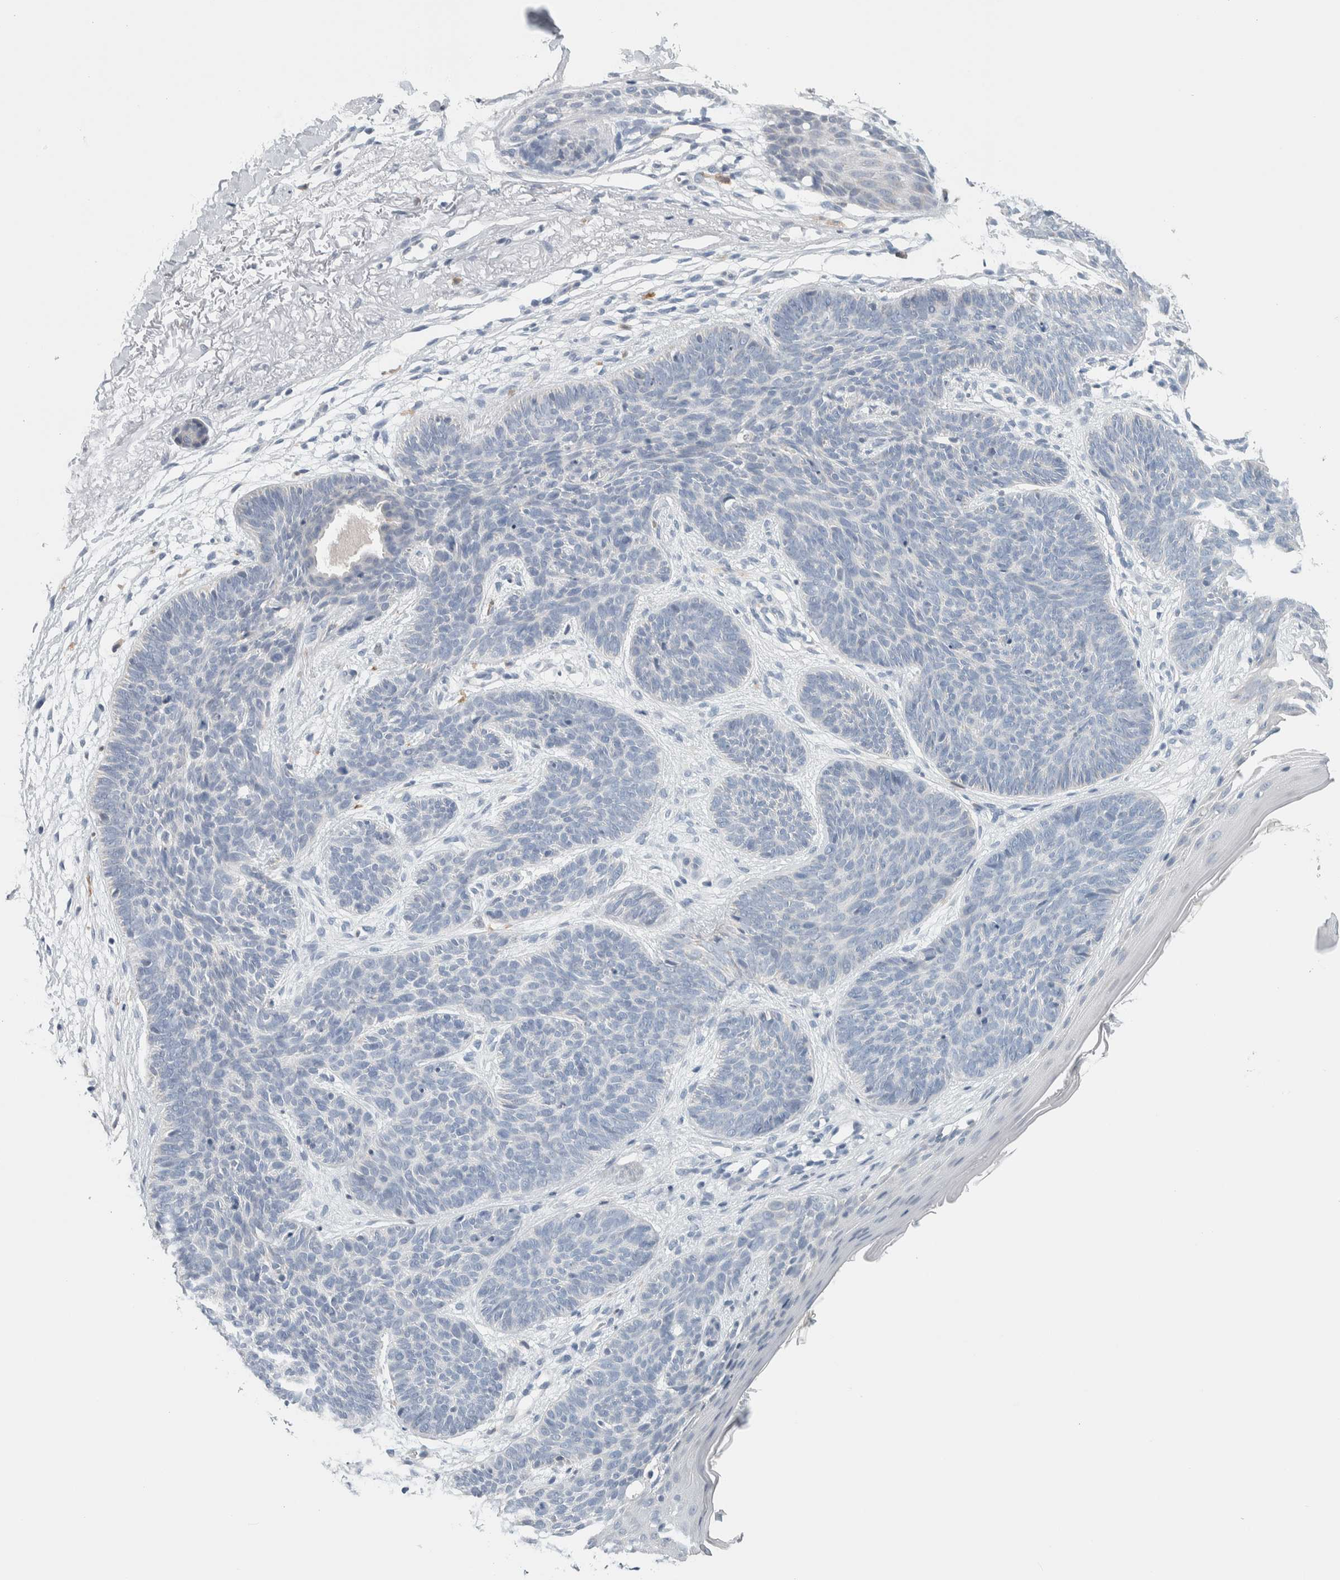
{"staining": {"intensity": "negative", "quantity": "none", "location": "none"}, "tissue": "skin cancer", "cell_type": "Tumor cells", "image_type": "cancer", "snomed": [{"axis": "morphology", "description": "Basal cell carcinoma"}, {"axis": "topography", "description": "Skin"}], "caption": "This is an immunohistochemistry (IHC) photomicrograph of basal cell carcinoma (skin). There is no positivity in tumor cells.", "gene": "SCN2A", "patient": {"sex": "female", "age": 70}}